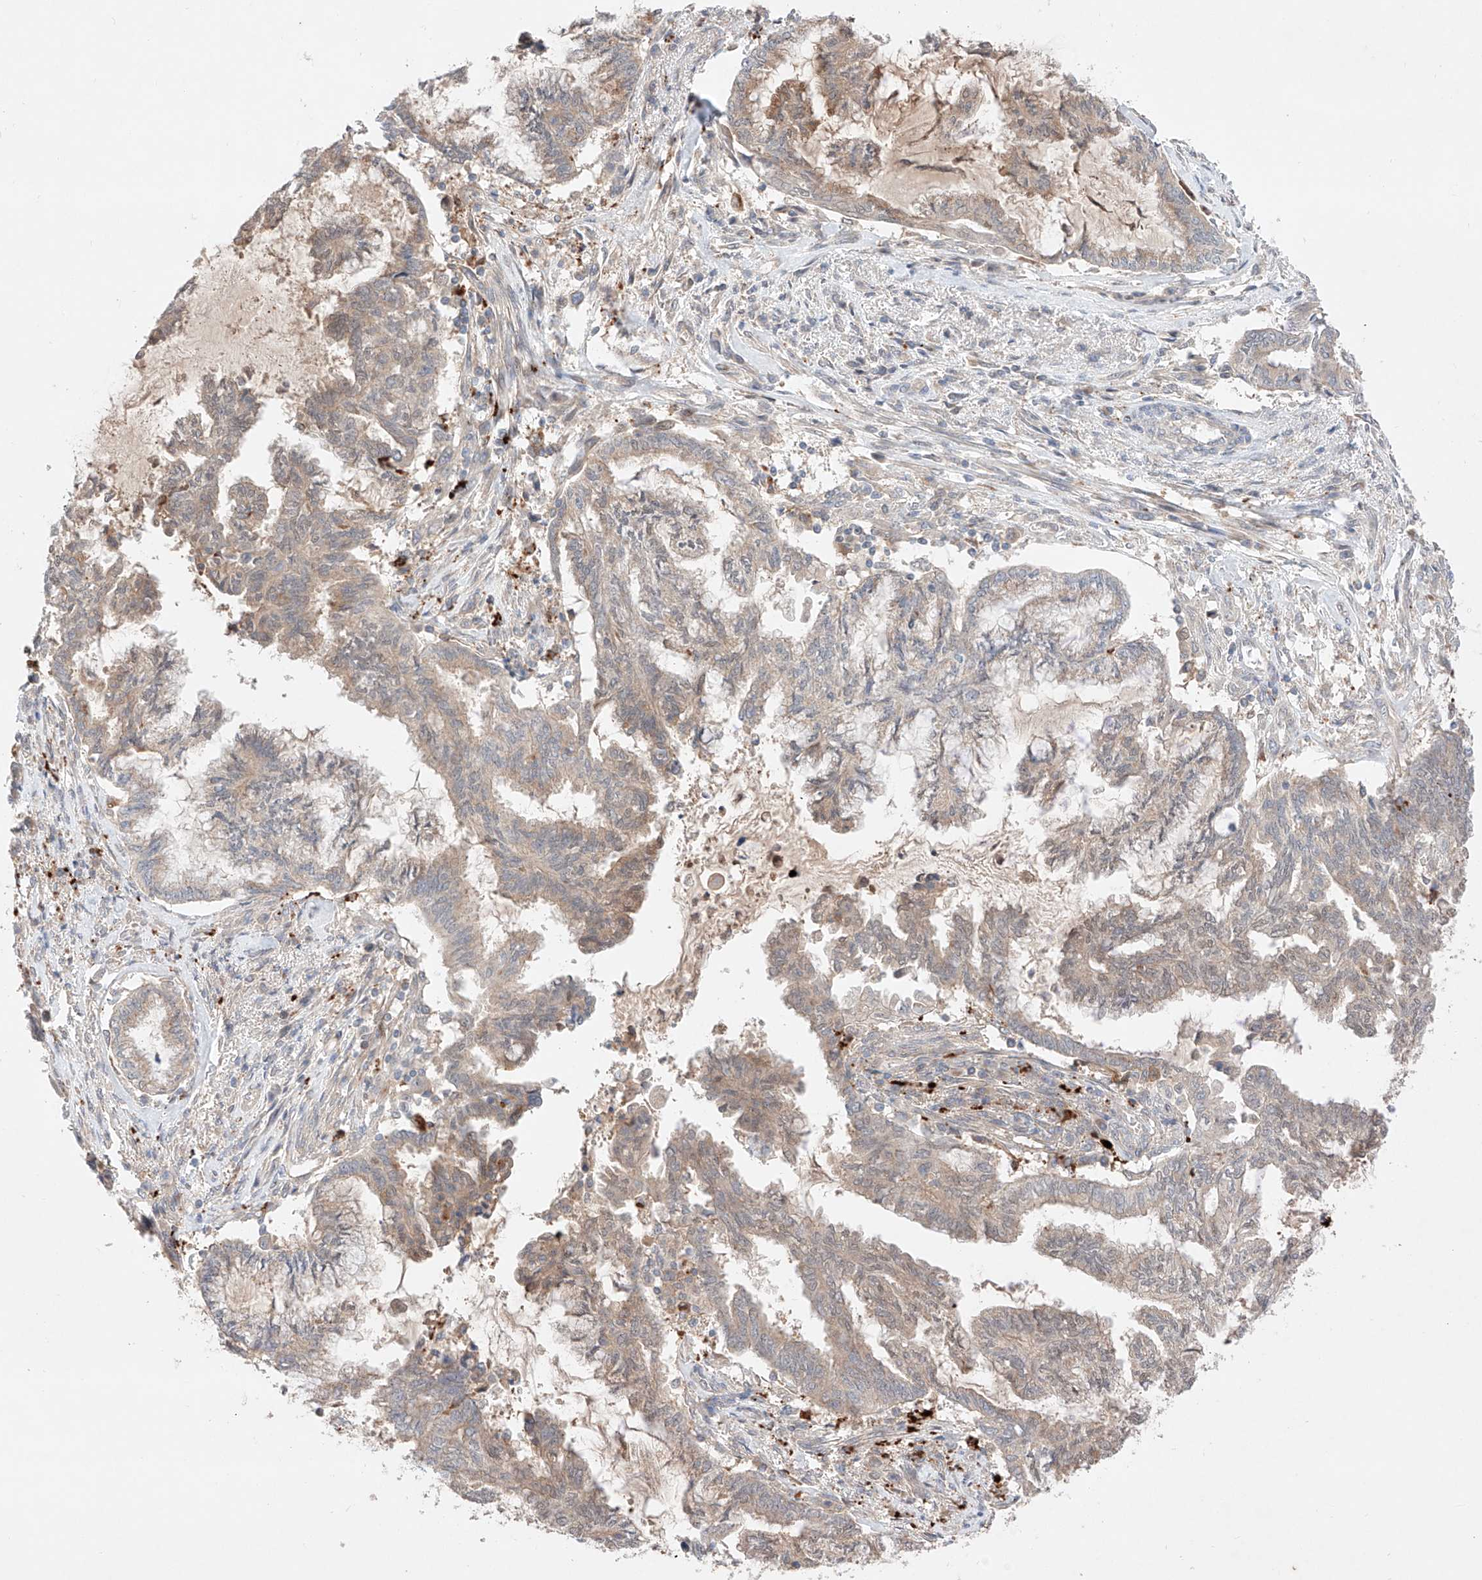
{"staining": {"intensity": "weak", "quantity": "25%-75%", "location": "cytoplasmic/membranous"}, "tissue": "endometrial cancer", "cell_type": "Tumor cells", "image_type": "cancer", "snomed": [{"axis": "morphology", "description": "Adenocarcinoma, NOS"}, {"axis": "topography", "description": "Endometrium"}], "caption": "This is an image of IHC staining of adenocarcinoma (endometrial), which shows weak expression in the cytoplasmic/membranous of tumor cells.", "gene": "GCNT1", "patient": {"sex": "female", "age": 86}}